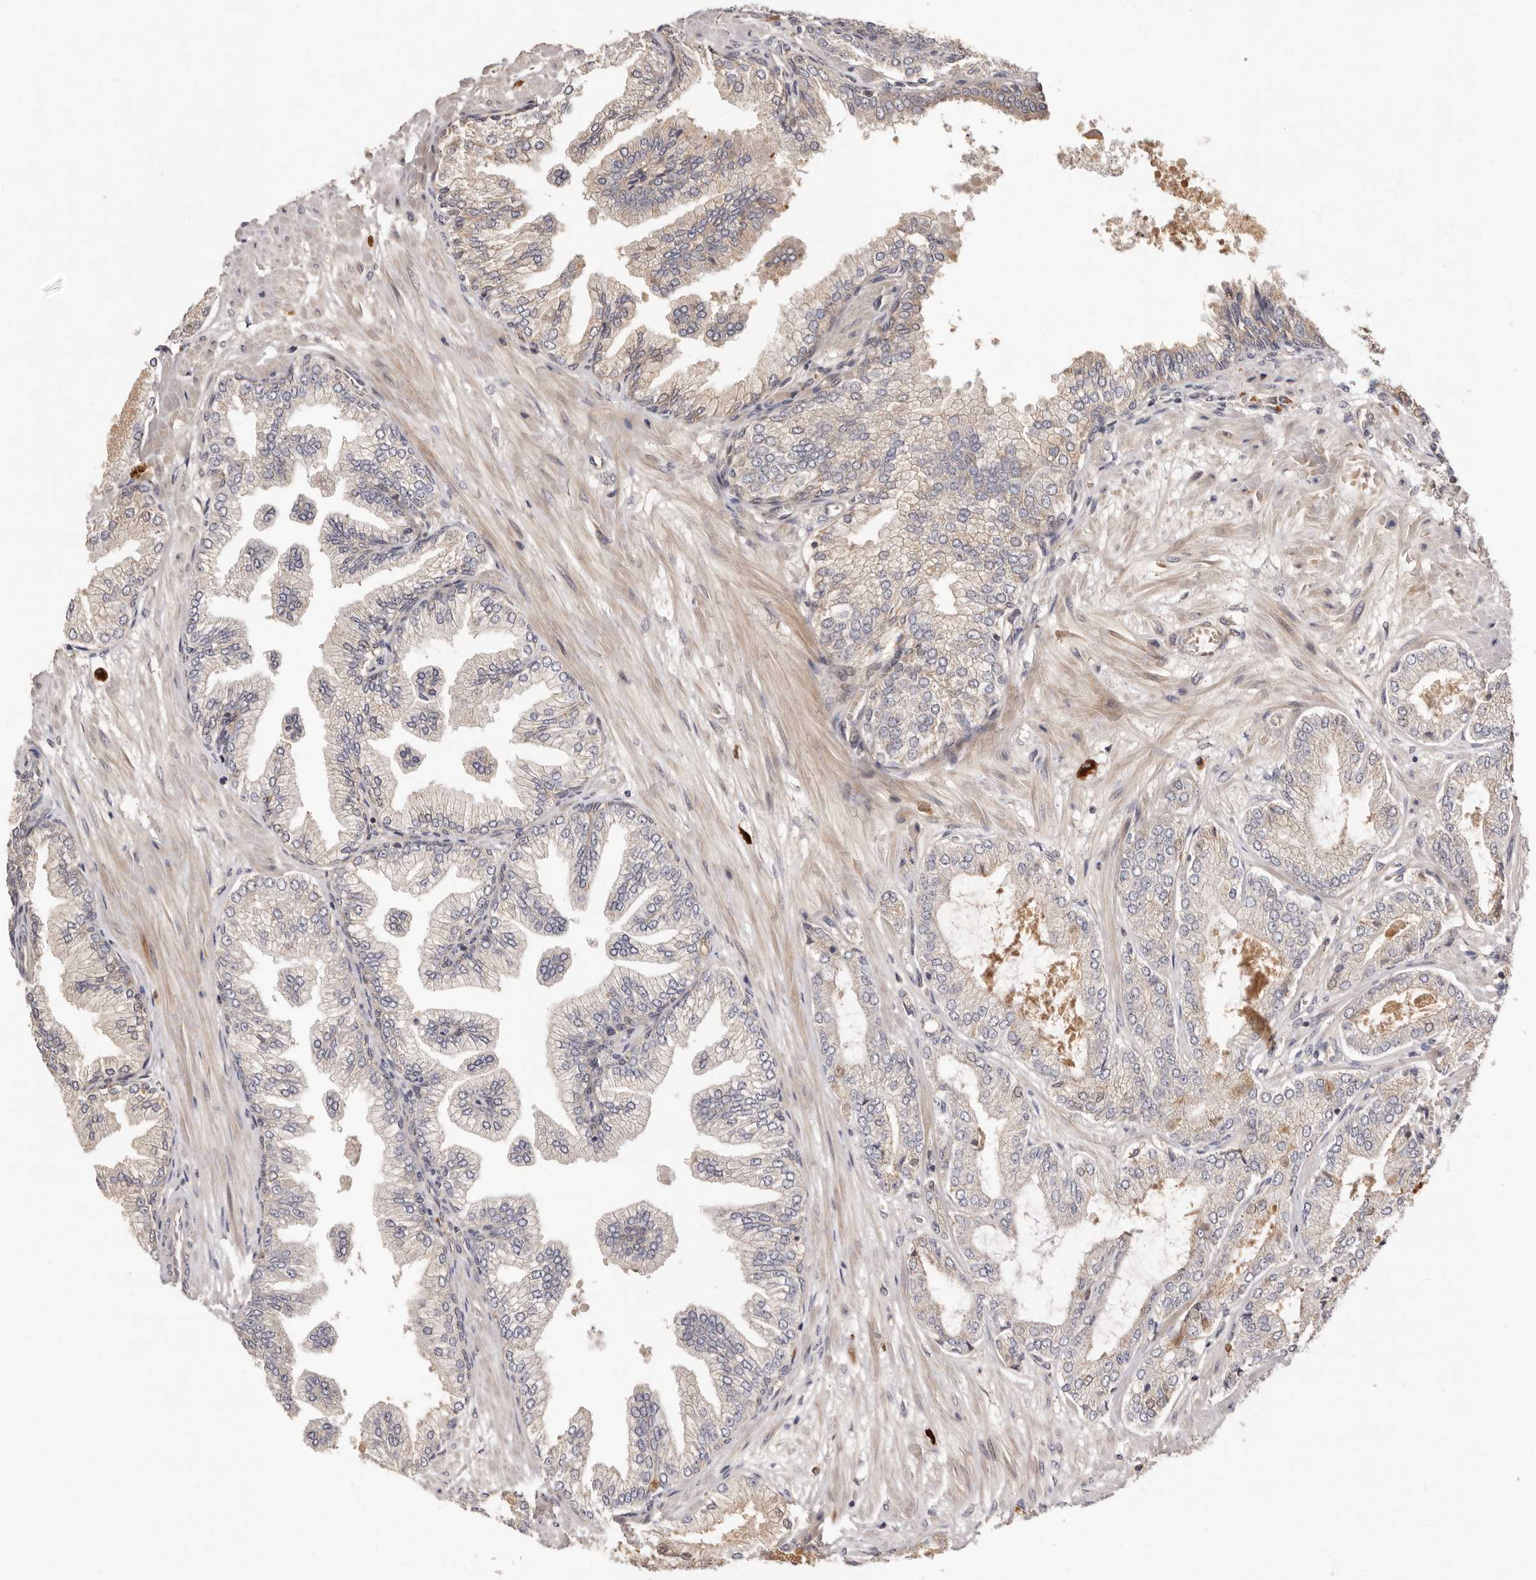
{"staining": {"intensity": "negative", "quantity": "none", "location": "none"}, "tissue": "prostate cancer", "cell_type": "Tumor cells", "image_type": "cancer", "snomed": [{"axis": "morphology", "description": "Adenocarcinoma, Low grade"}, {"axis": "topography", "description": "Prostate"}], "caption": "The IHC histopathology image has no significant staining in tumor cells of prostate low-grade adenocarcinoma tissue.", "gene": "DOP1A", "patient": {"sex": "male", "age": 63}}